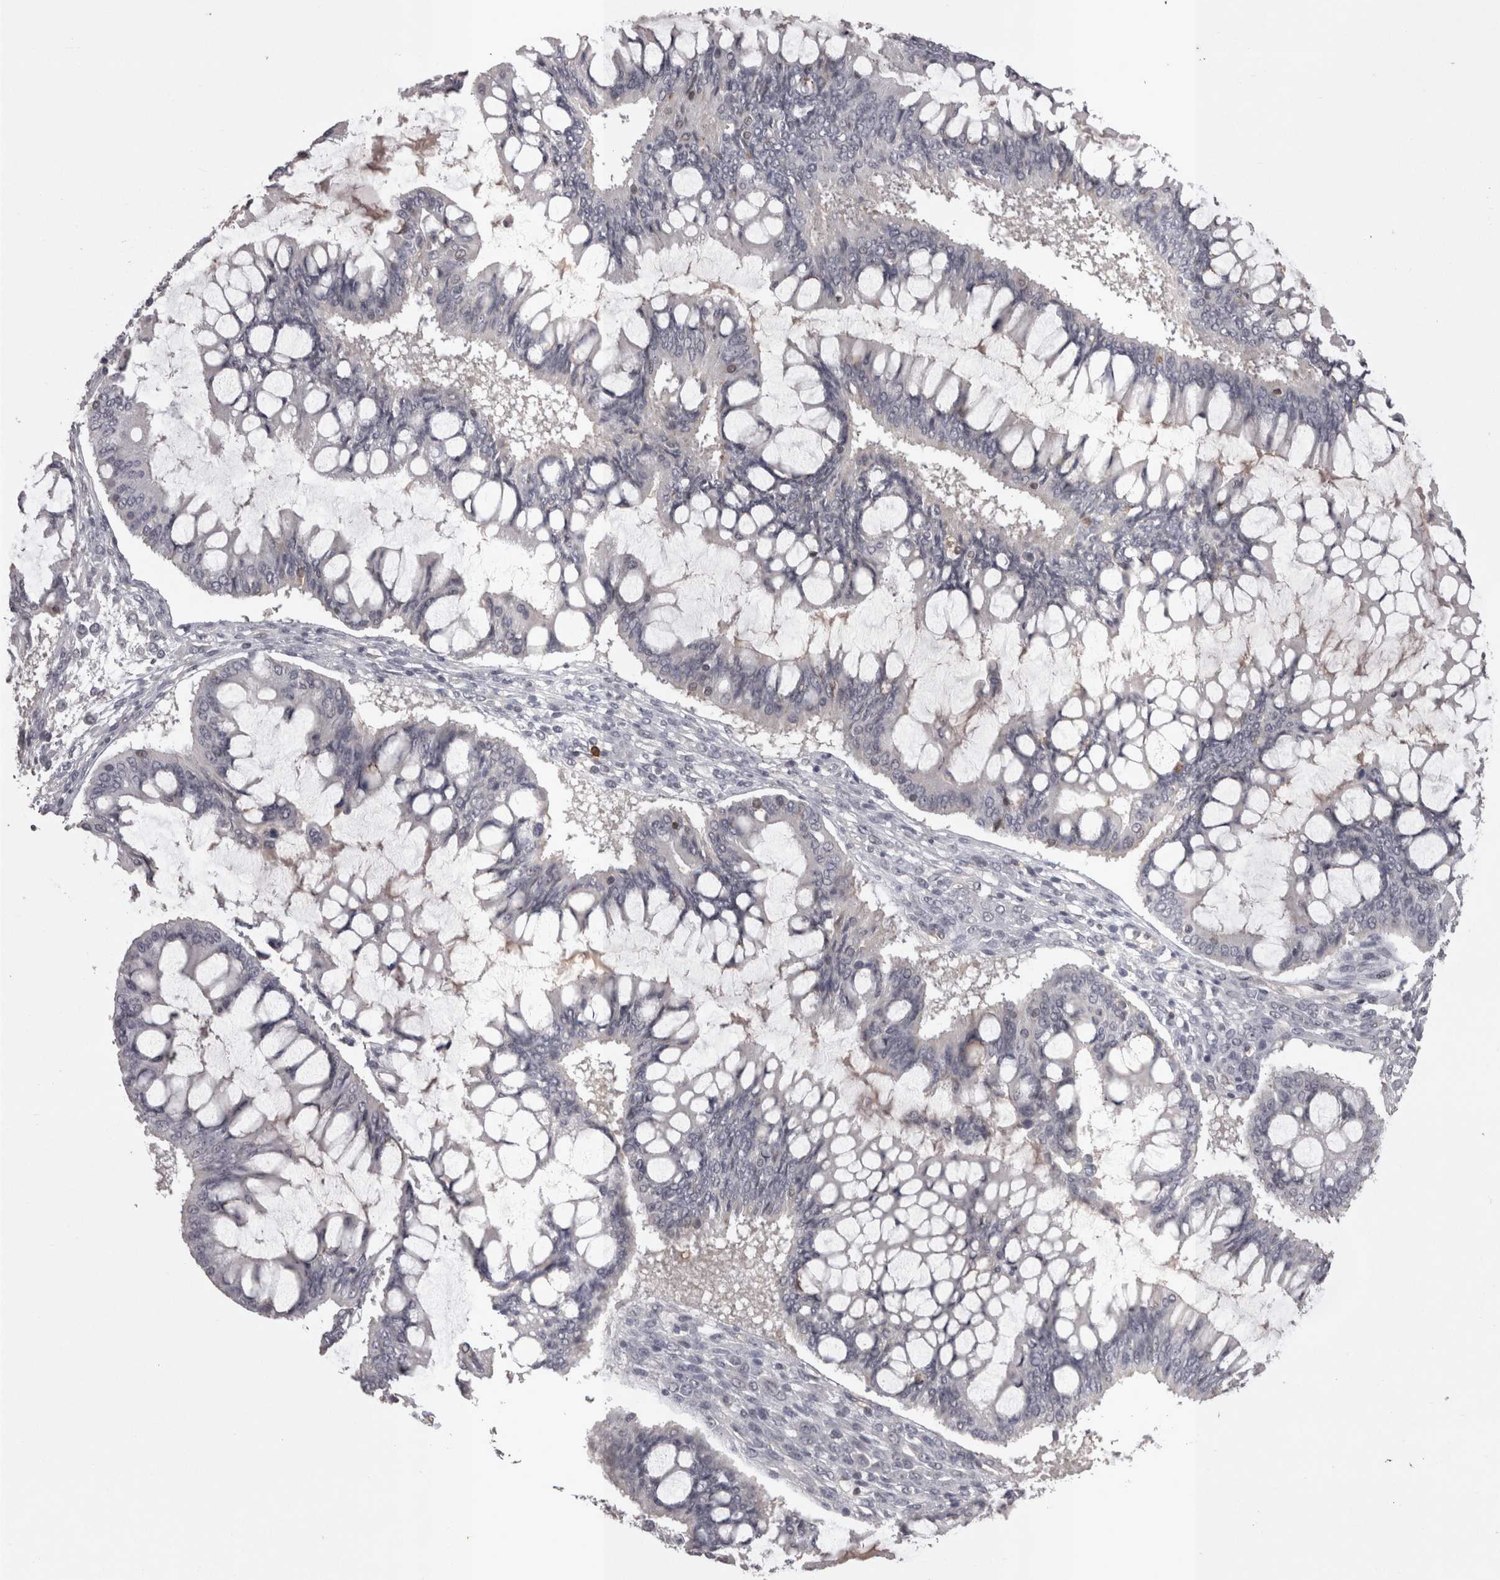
{"staining": {"intensity": "negative", "quantity": "none", "location": "none"}, "tissue": "ovarian cancer", "cell_type": "Tumor cells", "image_type": "cancer", "snomed": [{"axis": "morphology", "description": "Cystadenocarcinoma, mucinous, NOS"}, {"axis": "topography", "description": "Ovary"}], "caption": "A histopathology image of ovarian cancer (mucinous cystadenocarcinoma) stained for a protein demonstrates no brown staining in tumor cells. (Stains: DAB (3,3'-diaminobenzidine) IHC with hematoxylin counter stain, Microscopy: brightfield microscopy at high magnification).", "gene": "SKAP1", "patient": {"sex": "female", "age": 73}}